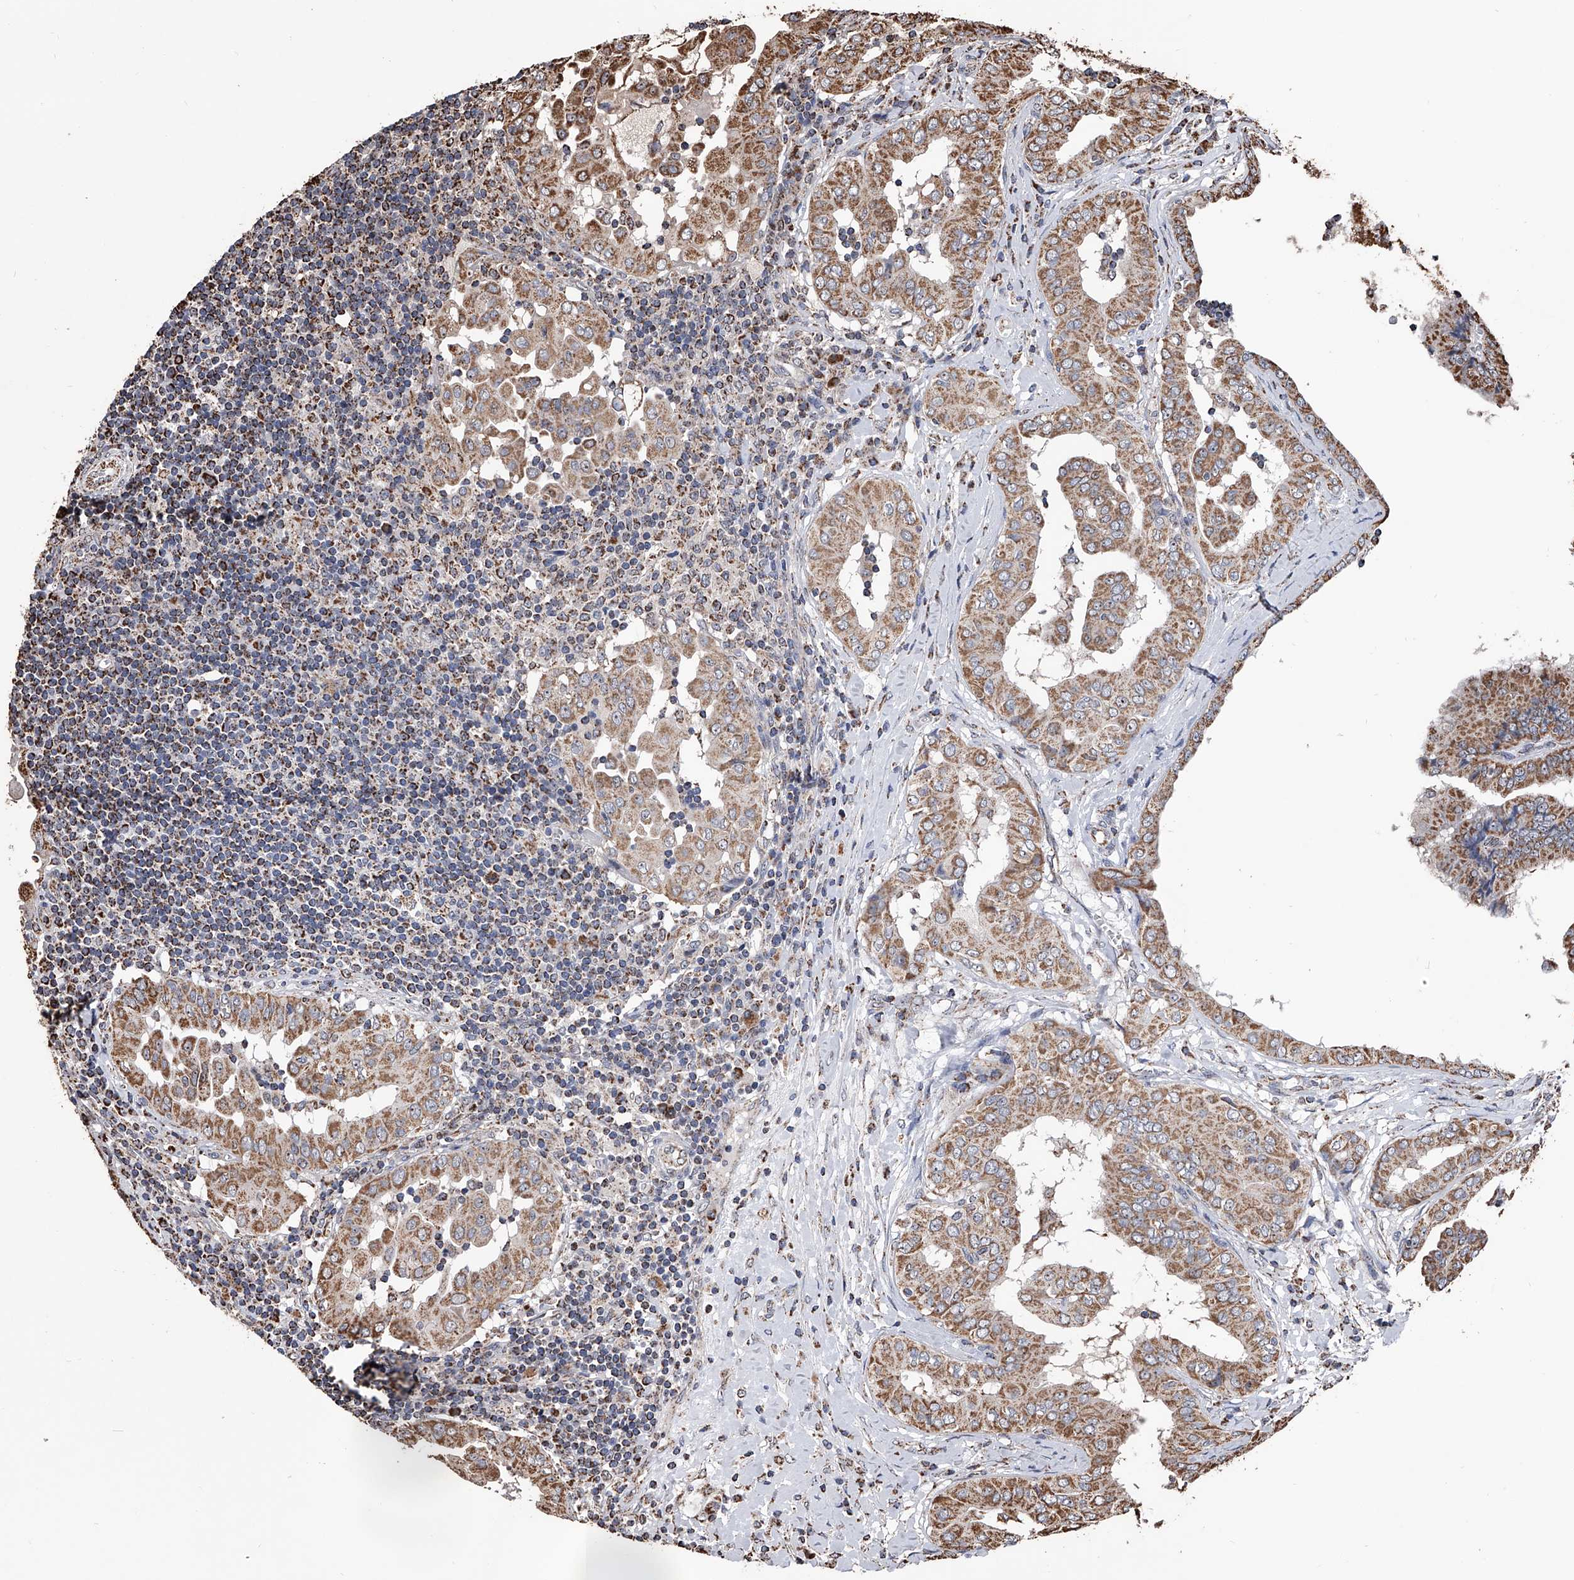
{"staining": {"intensity": "moderate", "quantity": ">75%", "location": "cytoplasmic/membranous"}, "tissue": "thyroid cancer", "cell_type": "Tumor cells", "image_type": "cancer", "snomed": [{"axis": "morphology", "description": "Papillary adenocarcinoma, NOS"}, {"axis": "topography", "description": "Thyroid gland"}], "caption": "The immunohistochemical stain labels moderate cytoplasmic/membranous positivity in tumor cells of thyroid cancer tissue.", "gene": "SMPDL3A", "patient": {"sex": "male", "age": 33}}